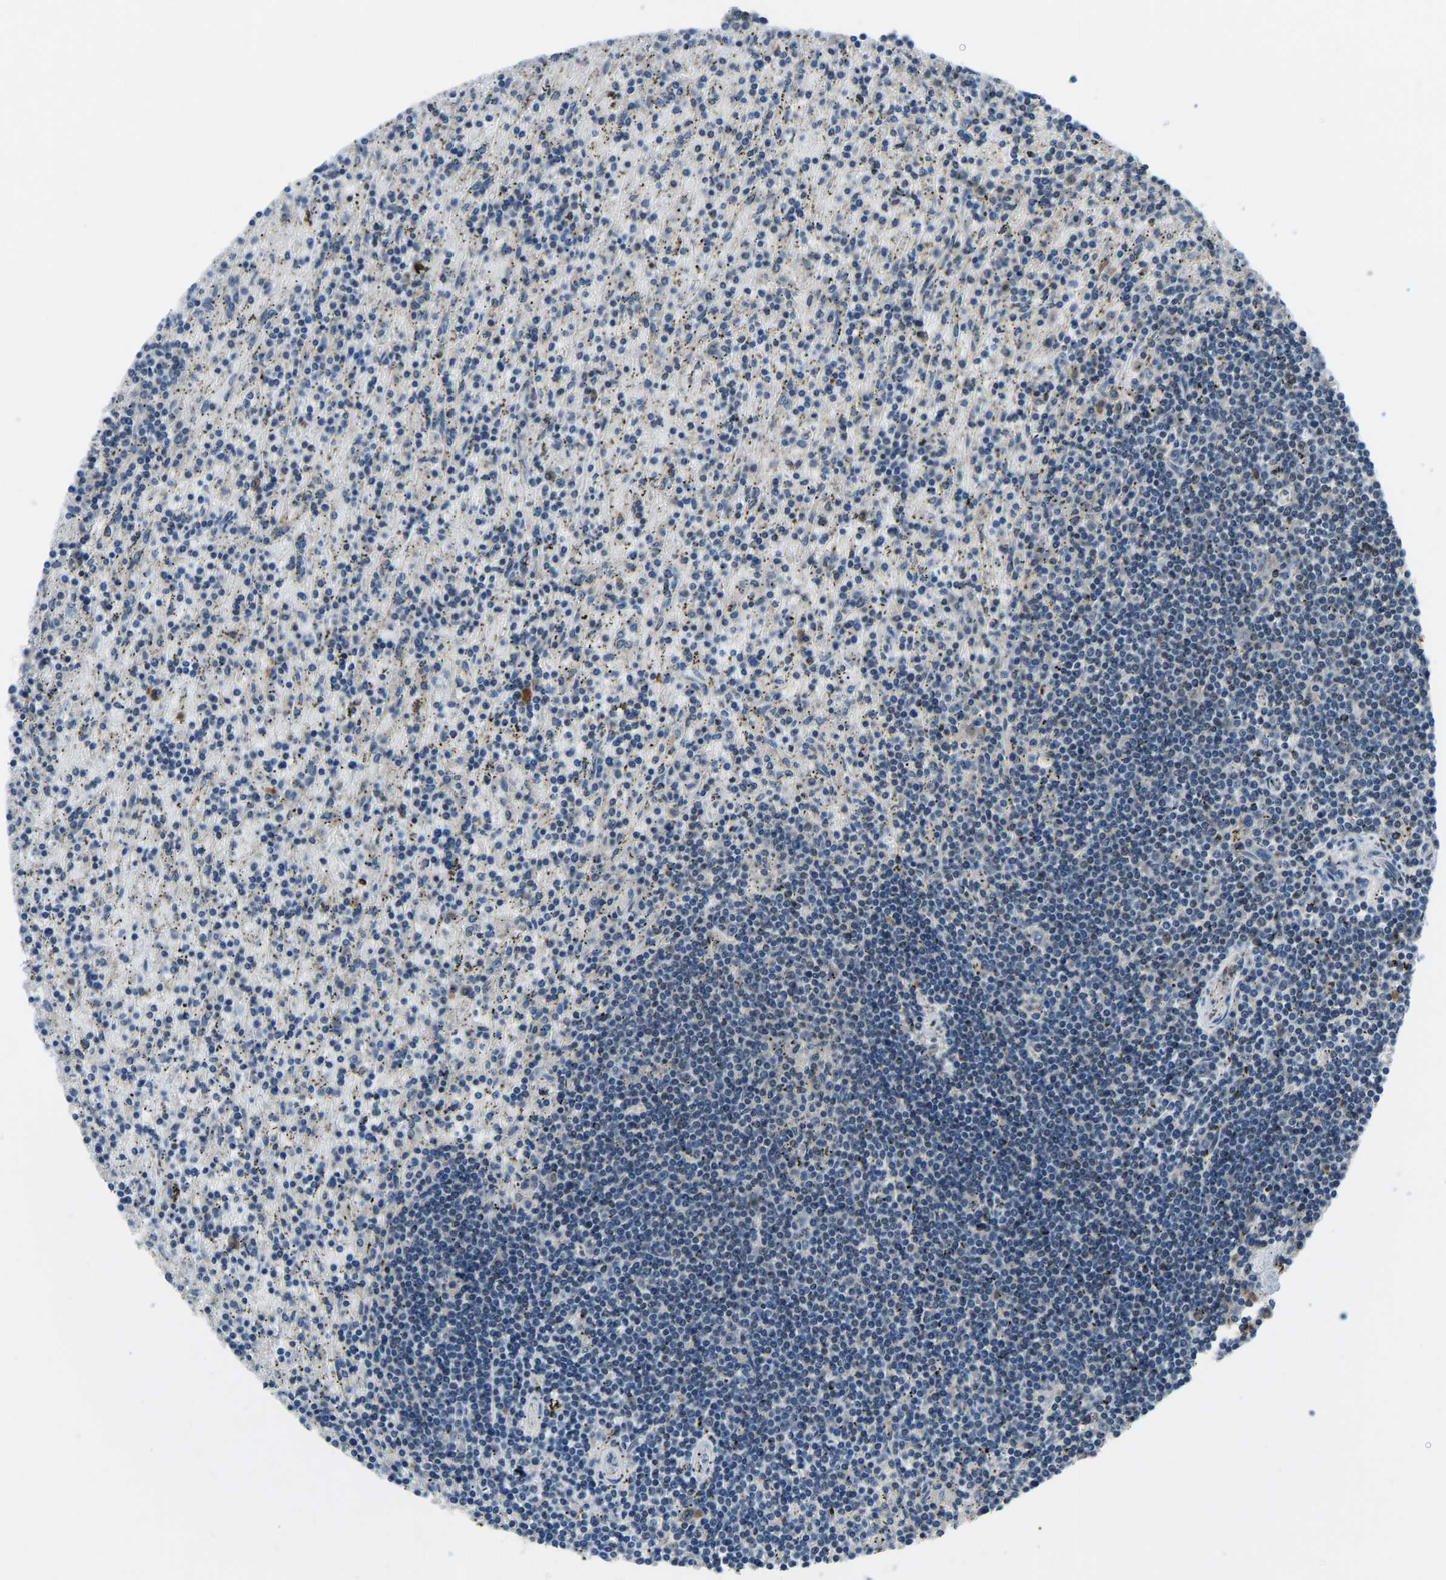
{"staining": {"intensity": "negative", "quantity": "none", "location": "none"}, "tissue": "lymphoma", "cell_type": "Tumor cells", "image_type": "cancer", "snomed": [{"axis": "morphology", "description": "Malignant lymphoma, non-Hodgkin's type, Low grade"}, {"axis": "topography", "description": "Spleen"}], "caption": "There is no significant positivity in tumor cells of lymphoma.", "gene": "RLIM", "patient": {"sex": "male", "age": 76}}